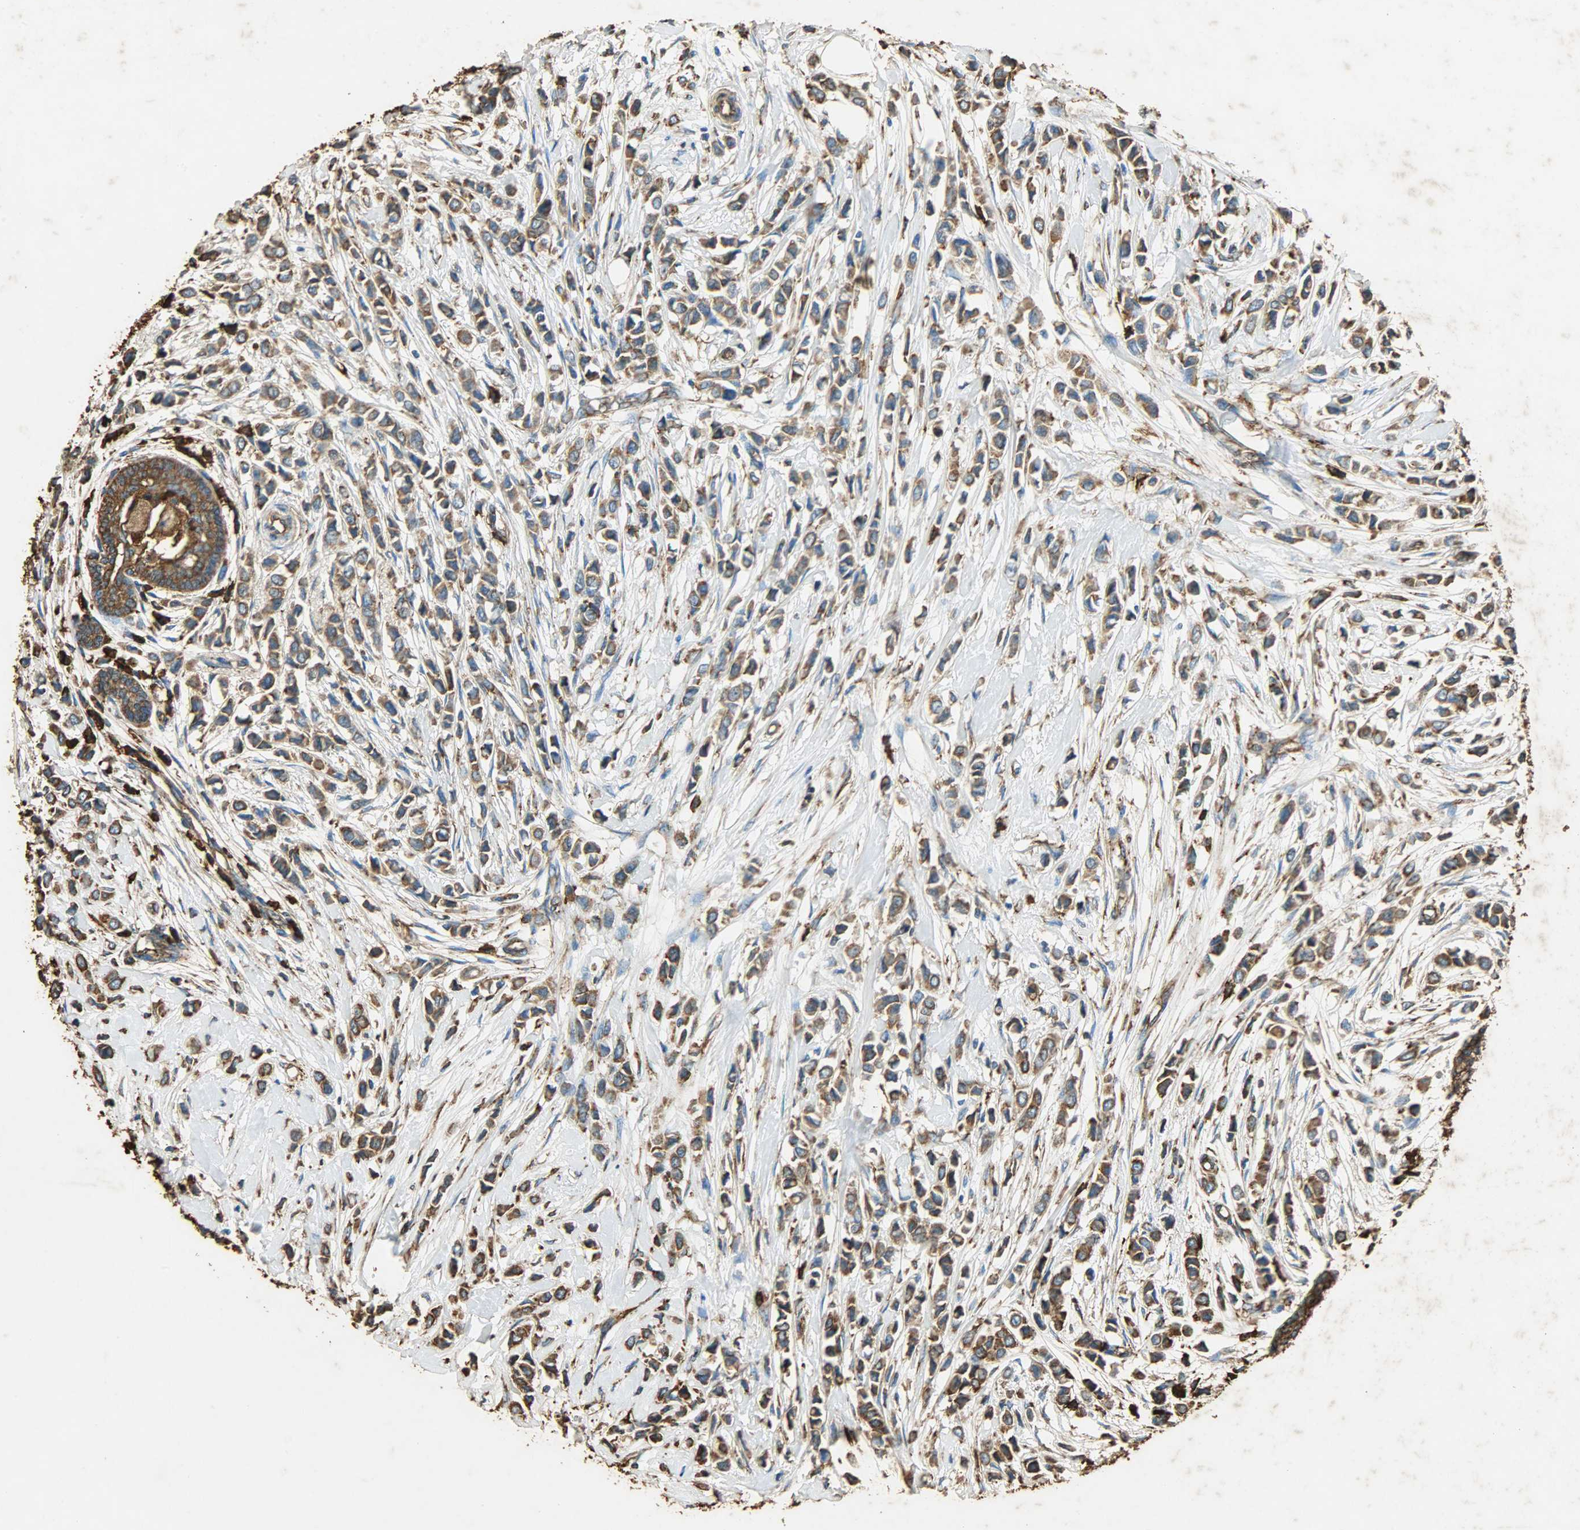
{"staining": {"intensity": "moderate", "quantity": ">75%", "location": "cytoplasmic/membranous"}, "tissue": "breast cancer", "cell_type": "Tumor cells", "image_type": "cancer", "snomed": [{"axis": "morphology", "description": "Lobular carcinoma"}, {"axis": "topography", "description": "Breast"}], "caption": "Immunohistochemical staining of lobular carcinoma (breast) demonstrates medium levels of moderate cytoplasmic/membranous staining in about >75% of tumor cells.", "gene": "HSP90B1", "patient": {"sex": "female", "age": 51}}